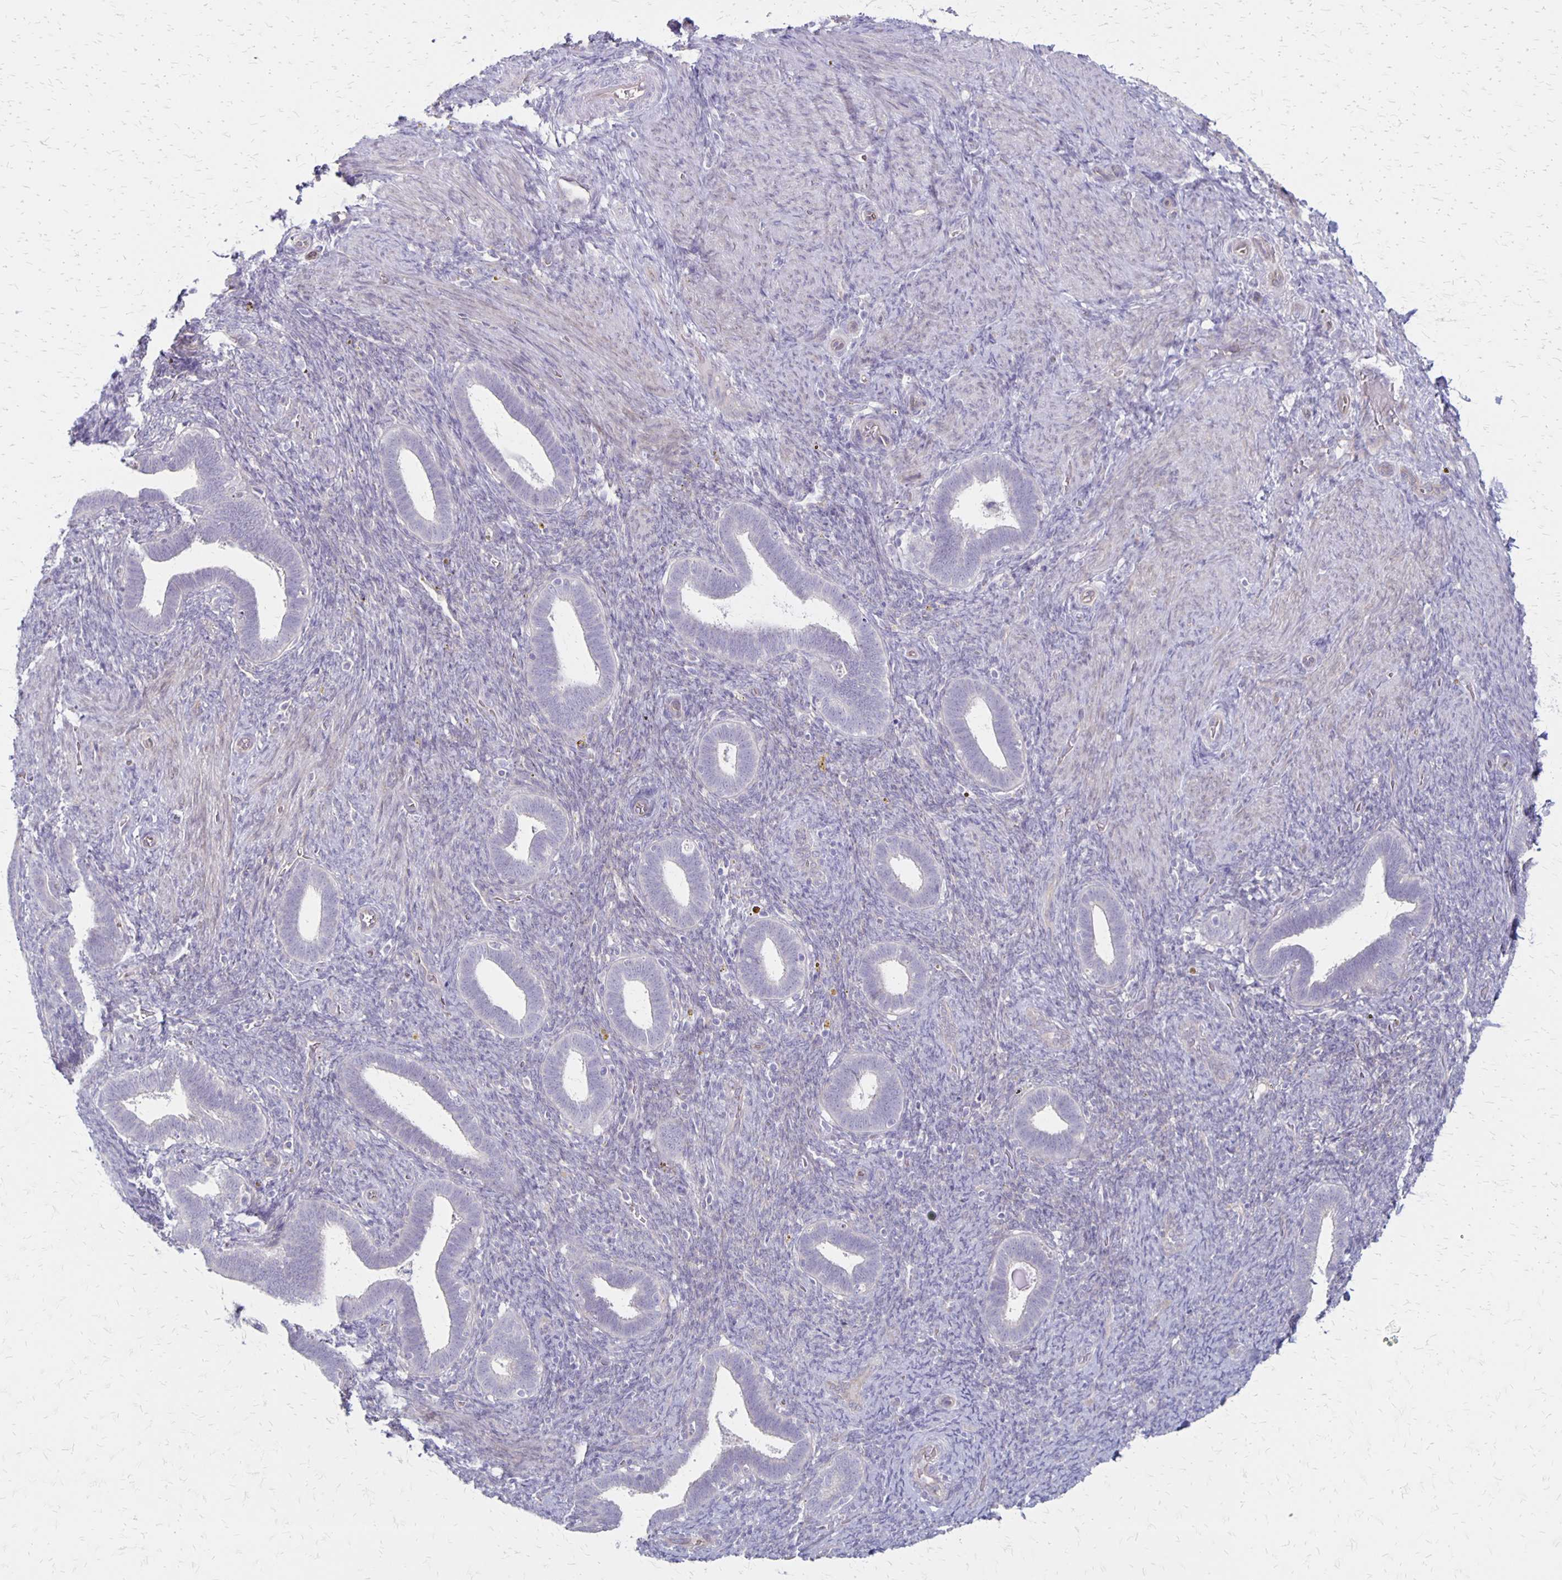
{"staining": {"intensity": "negative", "quantity": "none", "location": "none"}, "tissue": "endometrium", "cell_type": "Cells in endometrial stroma", "image_type": "normal", "snomed": [{"axis": "morphology", "description": "Normal tissue, NOS"}, {"axis": "topography", "description": "Endometrium"}], "caption": "The micrograph demonstrates no significant expression in cells in endometrial stroma of endometrium. (Brightfield microscopy of DAB (3,3'-diaminobenzidine) immunohistochemistry (IHC) at high magnification).", "gene": "HOMER1", "patient": {"sex": "female", "age": 34}}